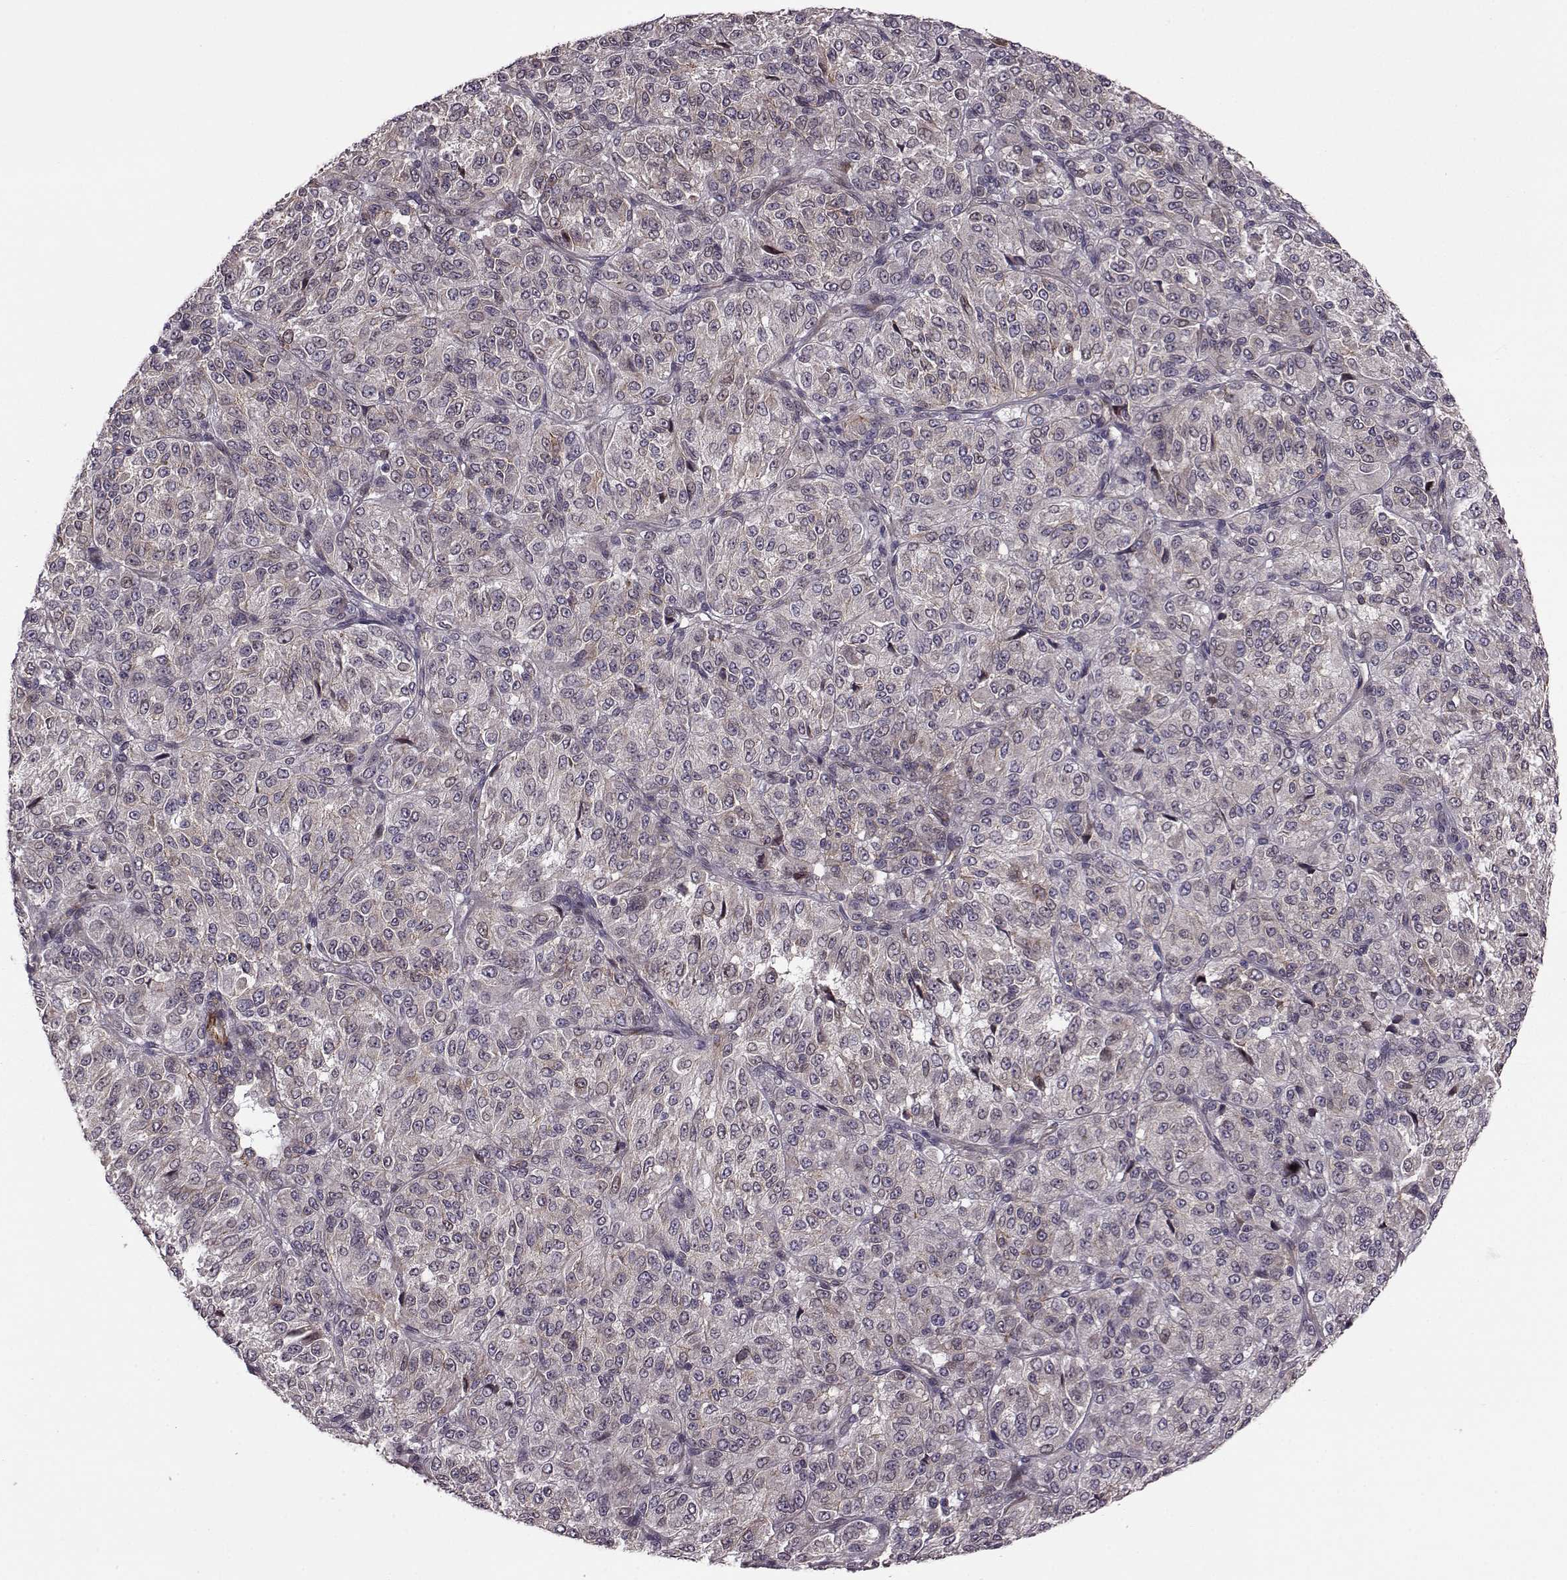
{"staining": {"intensity": "weak", "quantity": "<25%", "location": "cytoplasmic/membranous"}, "tissue": "melanoma", "cell_type": "Tumor cells", "image_type": "cancer", "snomed": [{"axis": "morphology", "description": "Malignant melanoma, Metastatic site"}, {"axis": "topography", "description": "Brain"}], "caption": "This image is of melanoma stained with immunohistochemistry to label a protein in brown with the nuclei are counter-stained blue. There is no positivity in tumor cells. Brightfield microscopy of IHC stained with DAB (3,3'-diaminobenzidine) (brown) and hematoxylin (blue), captured at high magnification.", "gene": "SYNPO", "patient": {"sex": "female", "age": 56}}